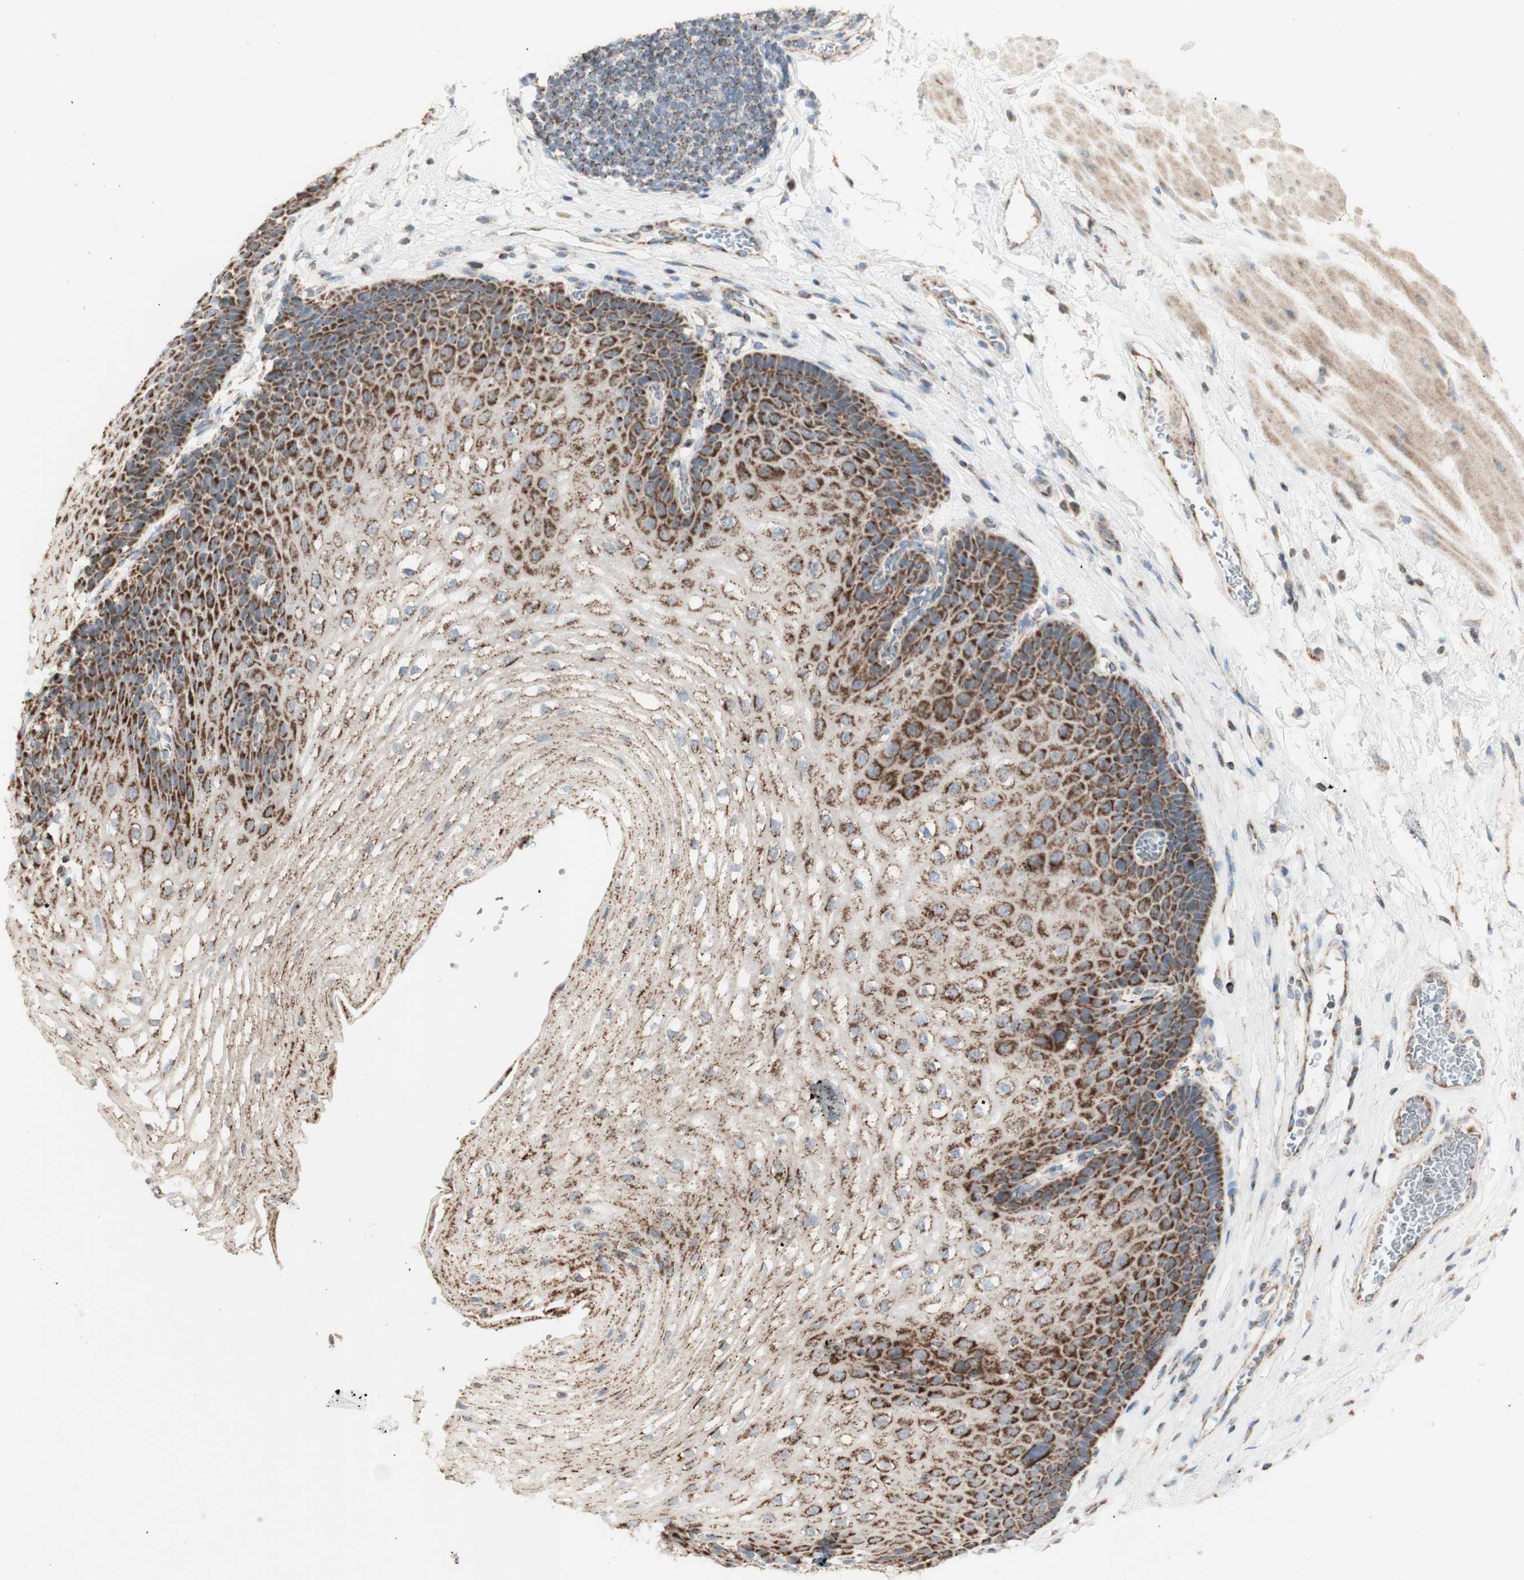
{"staining": {"intensity": "moderate", "quantity": ">75%", "location": "cytoplasmic/membranous"}, "tissue": "esophagus", "cell_type": "Squamous epithelial cells", "image_type": "normal", "snomed": [{"axis": "morphology", "description": "Normal tissue, NOS"}, {"axis": "topography", "description": "Esophagus"}], "caption": "Moderate cytoplasmic/membranous expression is present in about >75% of squamous epithelial cells in unremarkable esophagus.", "gene": "LETM1", "patient": {"sex": "male", "age": 48}}